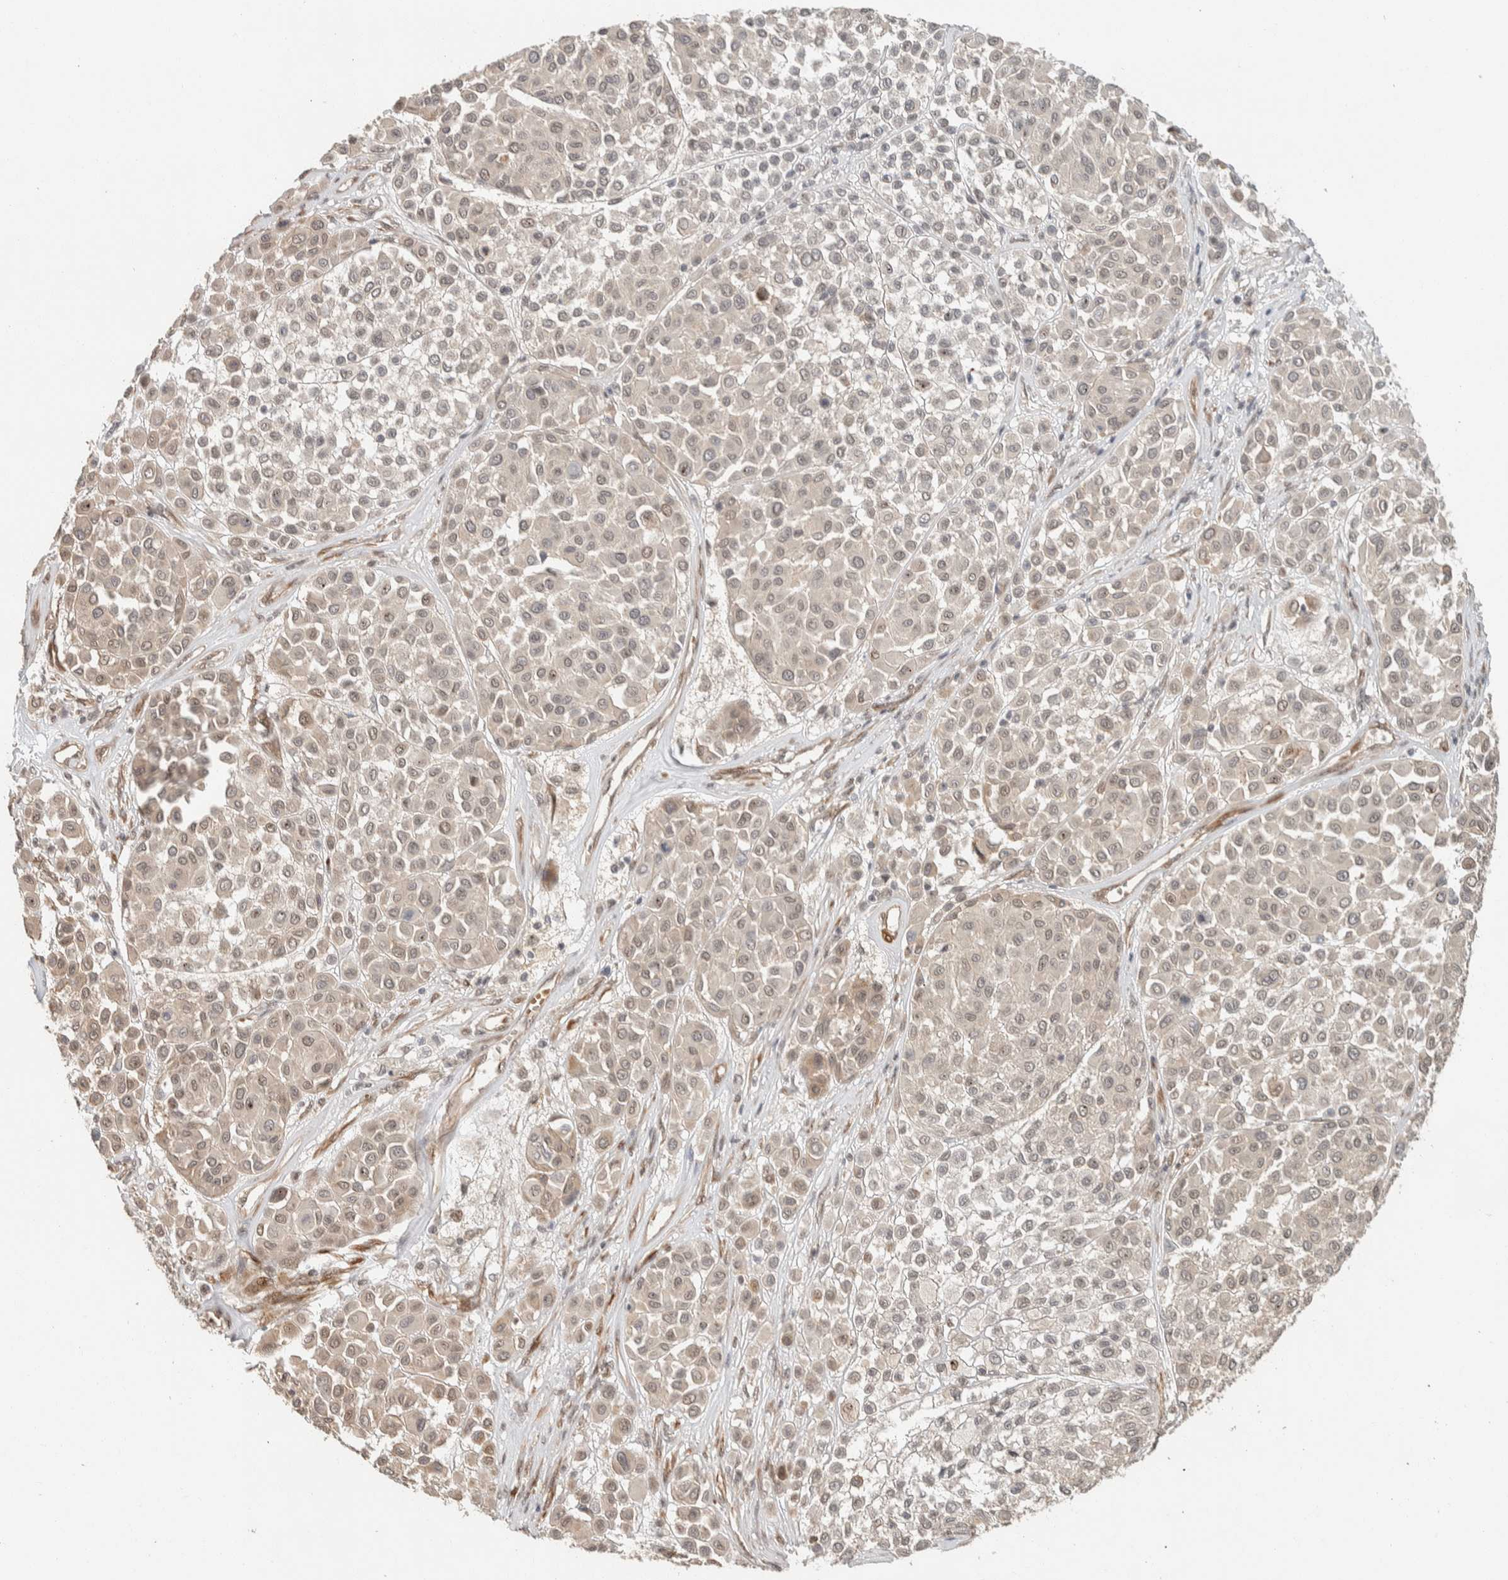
{"staining": {"intensity": "weak", "quantity": ">75%", "location": "nuclear"}, "tissue": "melanoma", "cell_type": "Tumor cells", "image_type": "cancer", "snomed": [{"axis": "morphology", "description": "Malignant melanoma, Metastatic site"}, {"axis": "topography", "description": "Soft tissue"}], "caption": "Melanoma stained with a protein marker shows weak staining in tumor cells.", "gene": "ZBTB2", "patient": {"sex": "male", "age": 41}}